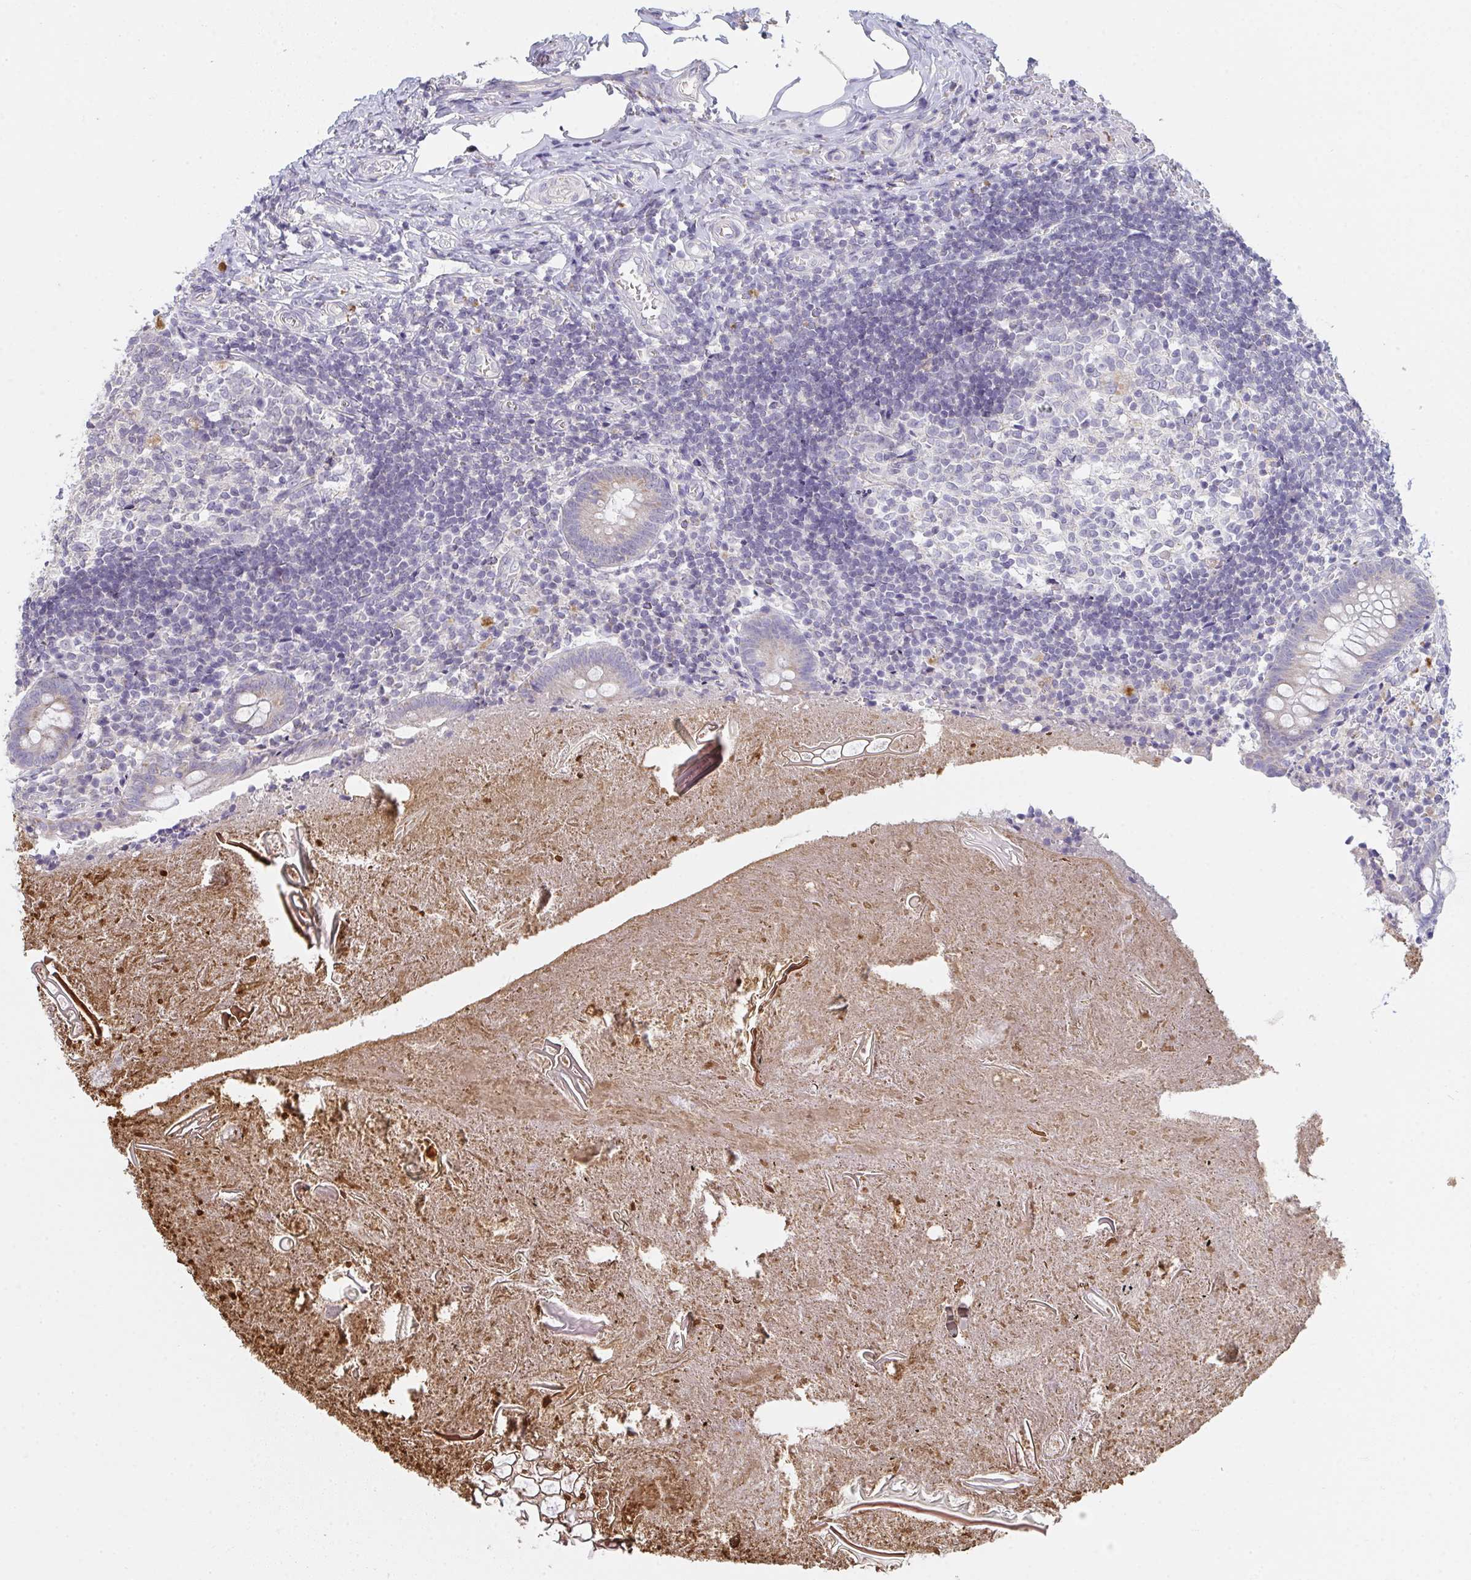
{"staining": {"intensity": "moderate", "quantity": "25%-75%", "location": "cytoplasmic/membranous"}, "tissue": "appendix", "cell_type": "Glandular cells", "image_type": "normal", "snomed": [{"axis": "morphology", "description": "Normal tissue, NOS"}, {"axis": "topography", "description": "Appendix"}], "caption": "The image reveals immunohistochemical staining of benign appendix. There is moderate cytoplasmic/membranous positivity is appreciated in about 25%-75% of glandular cells.", "gene": "TMEM219", "patient": {"sex": "female", "age": 17}}